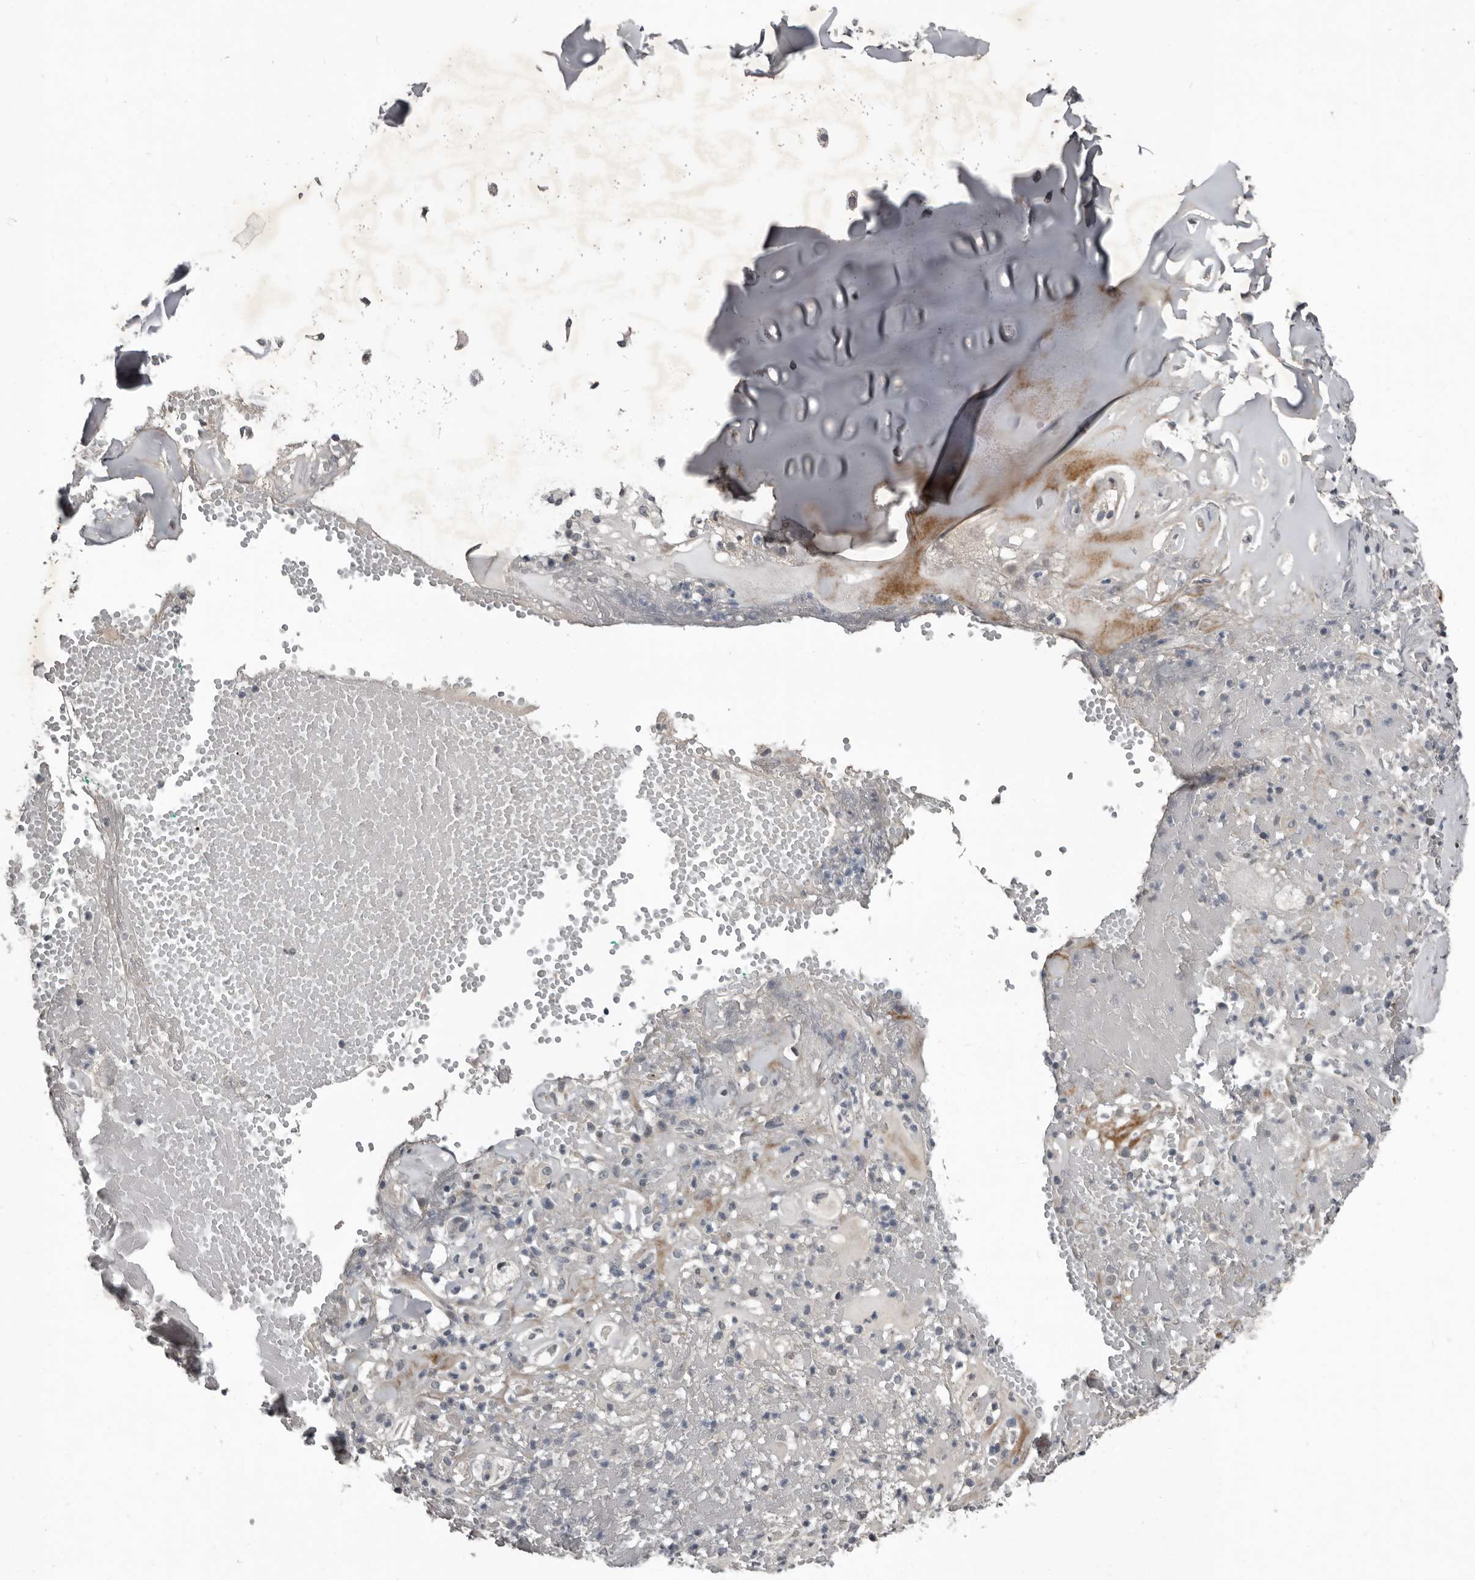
{"staining": {"intensity": "negative", "quantity": "none", "location": "none"}, "tissue": "adipose tissue", "cell_type": "Adipocytes", "image_type": "normal", "snomed": [{"axis": "morphology", "description": "Normal tissue, NOS"}, {"axis": "morphology", "description": "Basal cell carcinoma"}, {"axis": "topography", "description": "Cartilage tissue"}, {"axis": "topography", "description": "Nasopharynx"}, {"axis": "topography", "description": "Oral tissue"}], "caption": "A high-resolution image shows immunohistochemistry (IHC) staining of benign adipose tissue, which shows no significant positivity in adipocytes.", "gene": "C1orf216", "patient": {"sex": "female", "age": 77}}